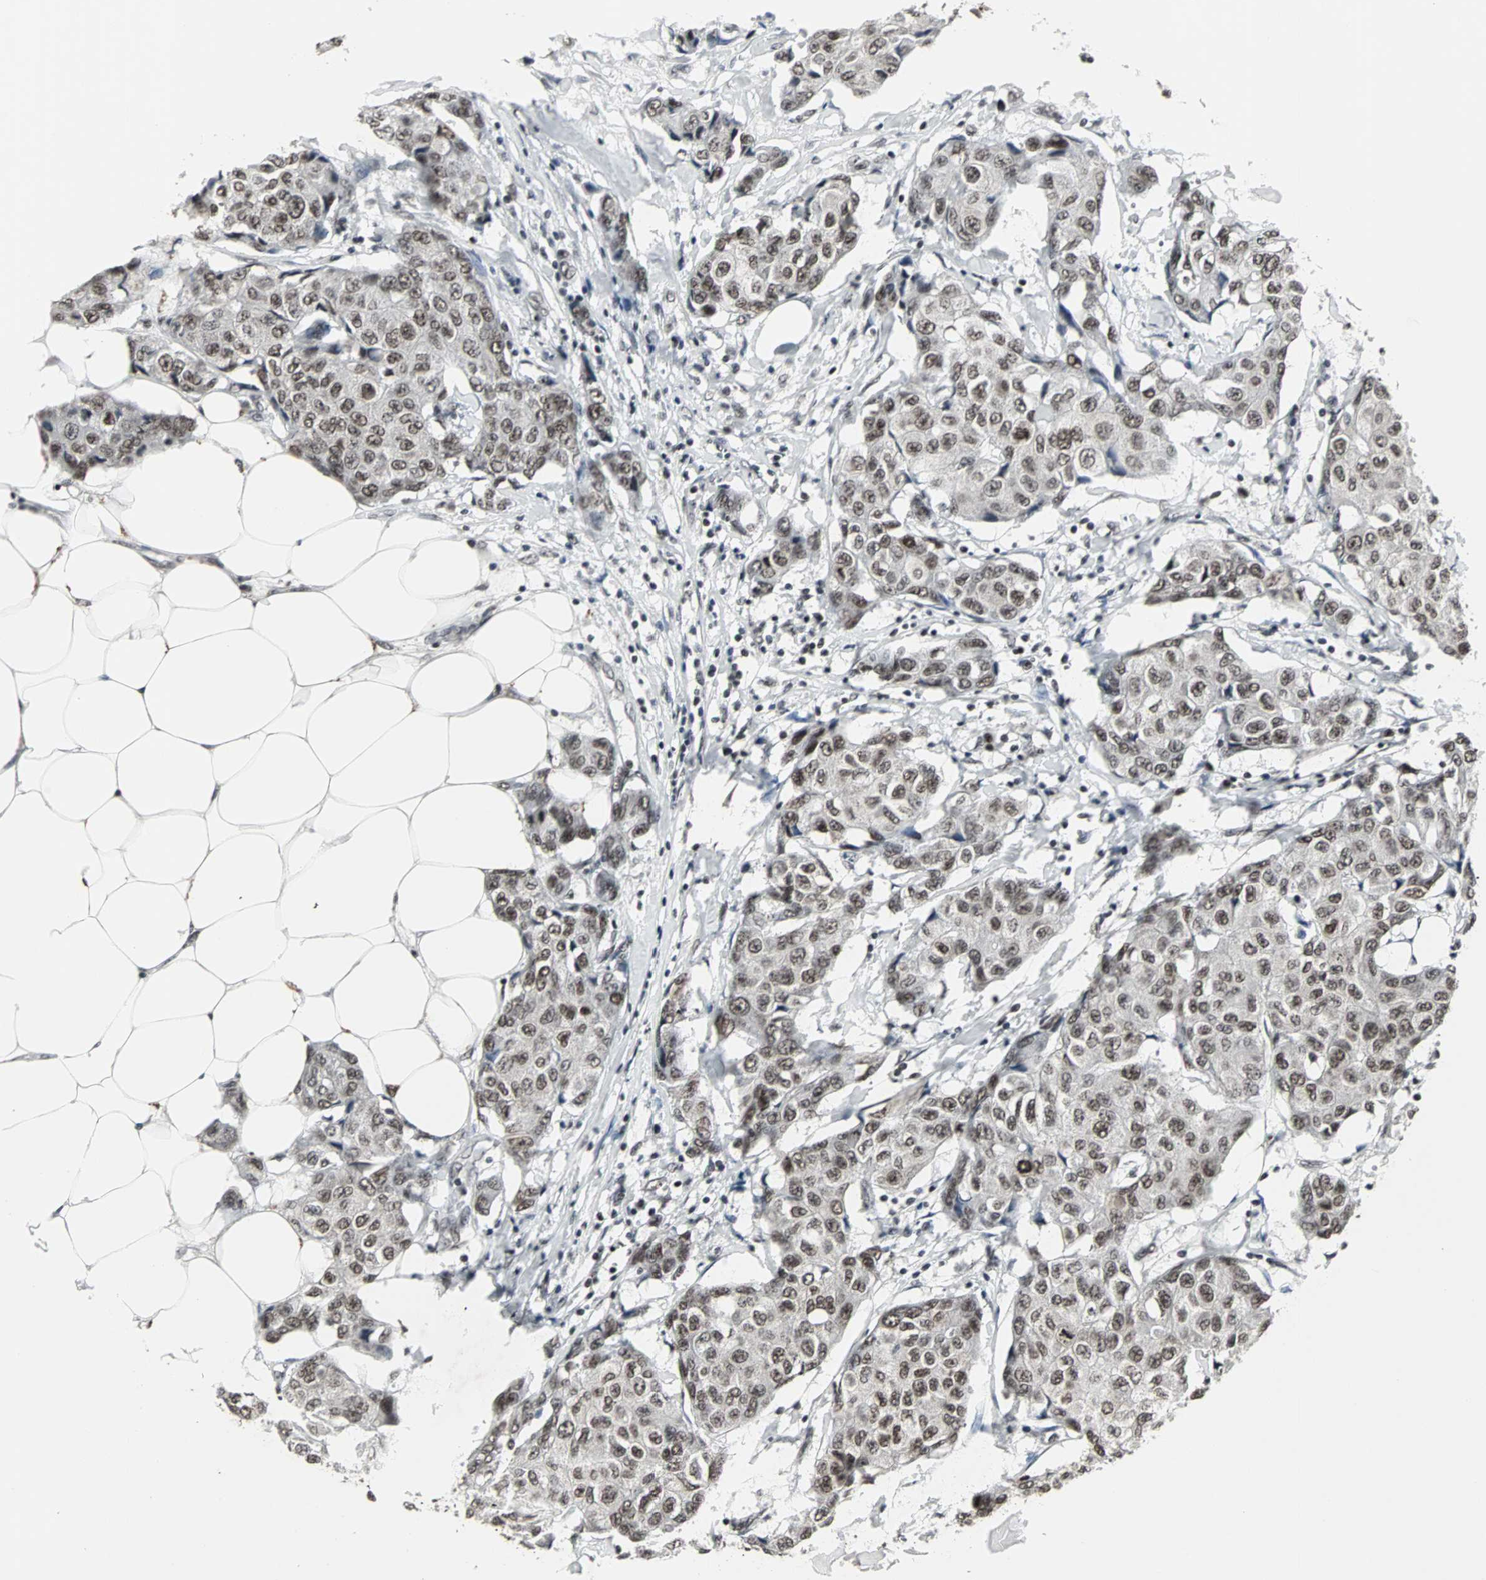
{"staining": {"intensity": "moderate", "quantity": ">75%", "location": "nuclear"}, "tissue": "breast cancer", "cell_type": "Tumor cells", "image_type": "cancer", "snomed": [{"axis": "morphology", "description": "Duct carcinoma"}, {"axis": "topography", "description": "Breast"}], "caption": "Approximately >75% of tumor cells in breast intraductal carcinoma demonstrate moderate nuclear protein expression as visualized by brown immunohistochemical staining.", "gene": "PNKP", "patient": {"sex": "female", "age": 80}}